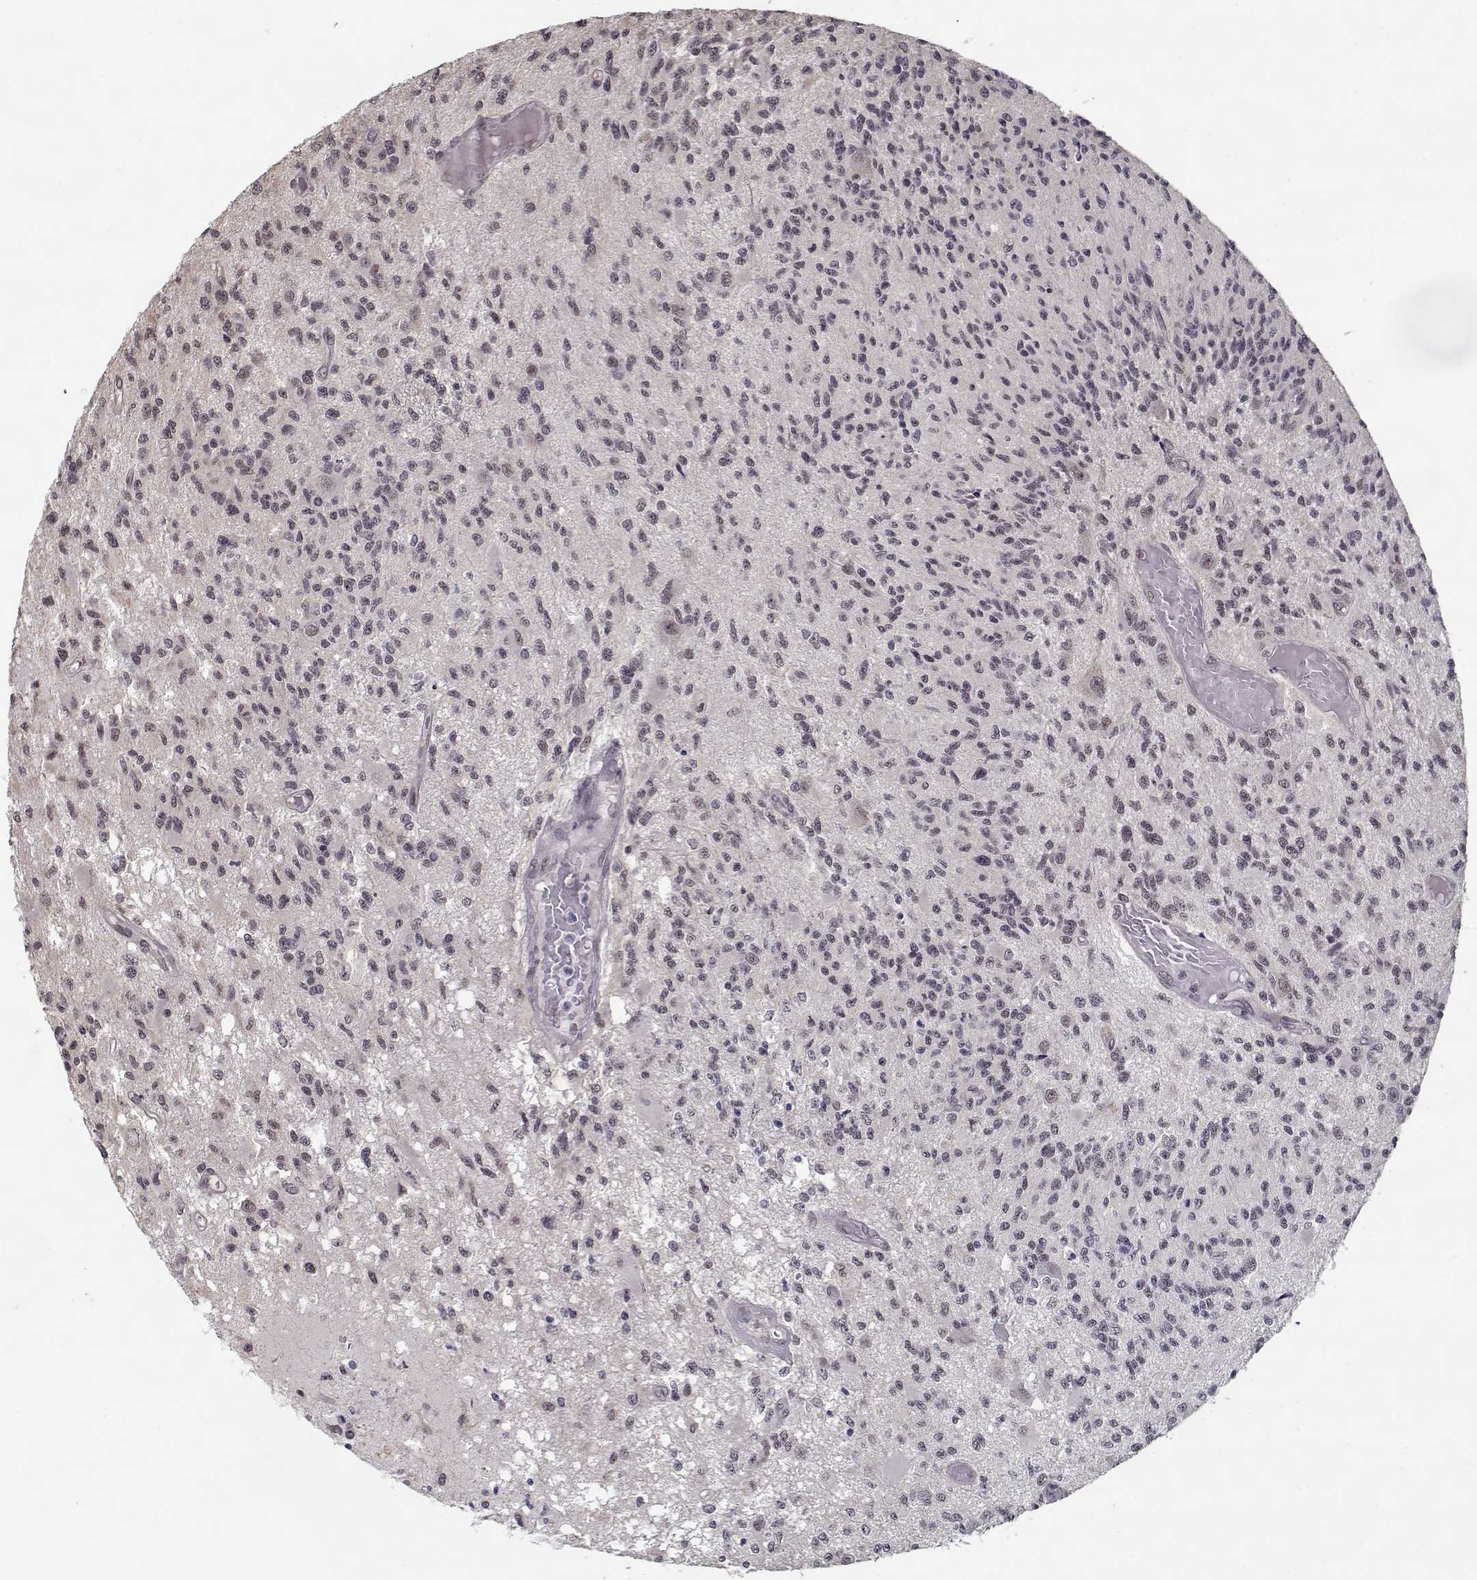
{"staining": {"intensity": "negative", "quantity": "none", "location": "none"}, "tissue": "glioma", "cell_type": "Tumor cells", "image_type": "cancer", "snomed": [{"axis": "morphology", "description": "Glioma, malignant, High grade"}, {"axis": "topography", "description": "Brain"}], "caption": "Tumor cells show no significant protein expression in glioma. (Brightfield microscopy of DAB (3,3'-diaminobenzidine) IHC at high magnification).", "gene": "TESPA1", "patient": {"sex": "female", "age": 63}}